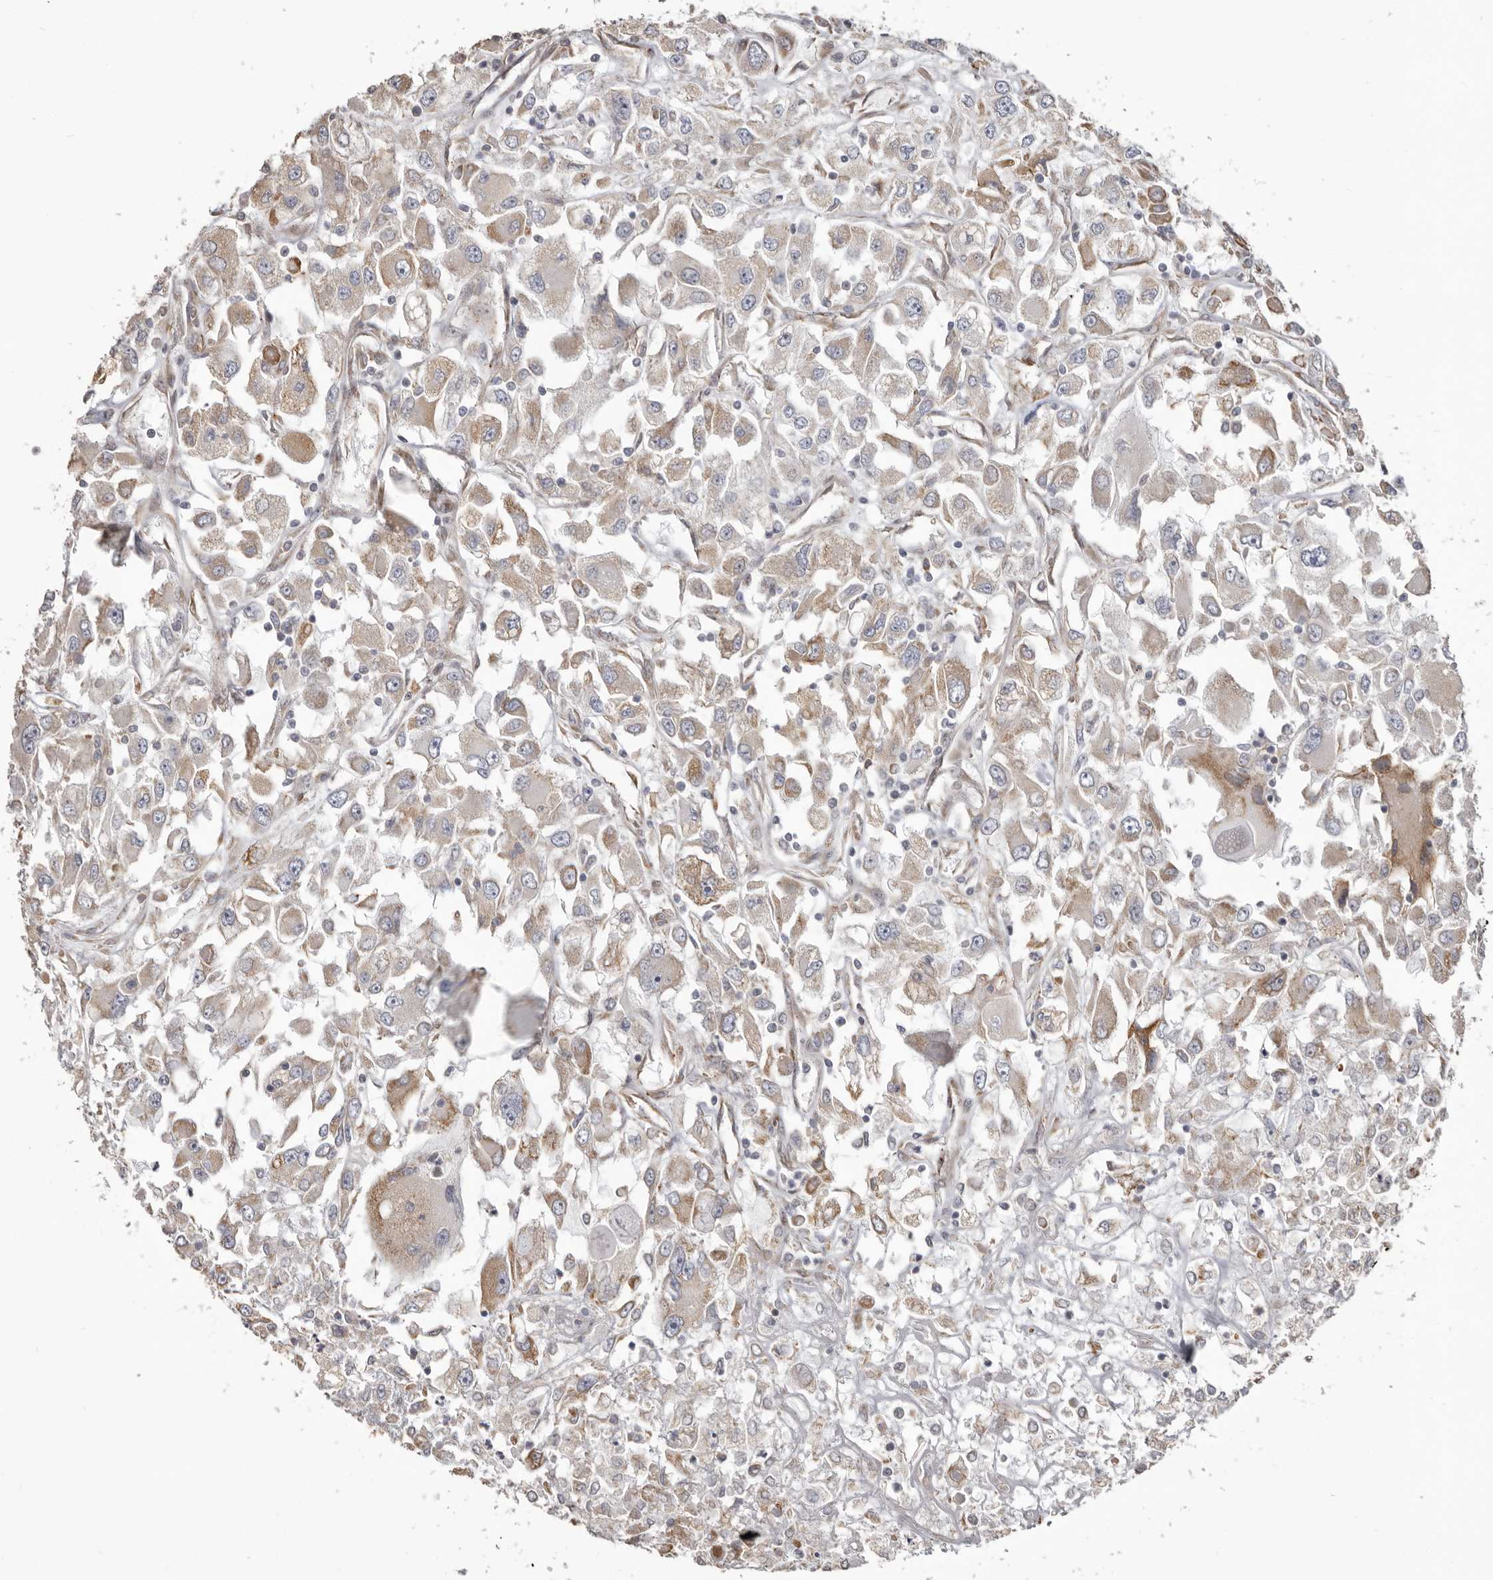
{"staining": {"intensity": "weak", "quantity": ">75%", "location": "cytoplasmic/membranous"}, "tissue": "renal cancer", "cell_type": "Tumor cells", "image_type": "cancer", "snomed": [{"axis": "morphology", "description": "Adenocarcinoma, NOS"}, {"axis": "topography", "description": "Kidney"}], "caption": "A high-resolution image shows IHC staining of renal adenocarcinoma, which reveals weak cytoplasmic/membranous expression in approximately >75% of tumor cells.", "gene": "NUP43", "patient": {"sex": "female", "age": 52}}